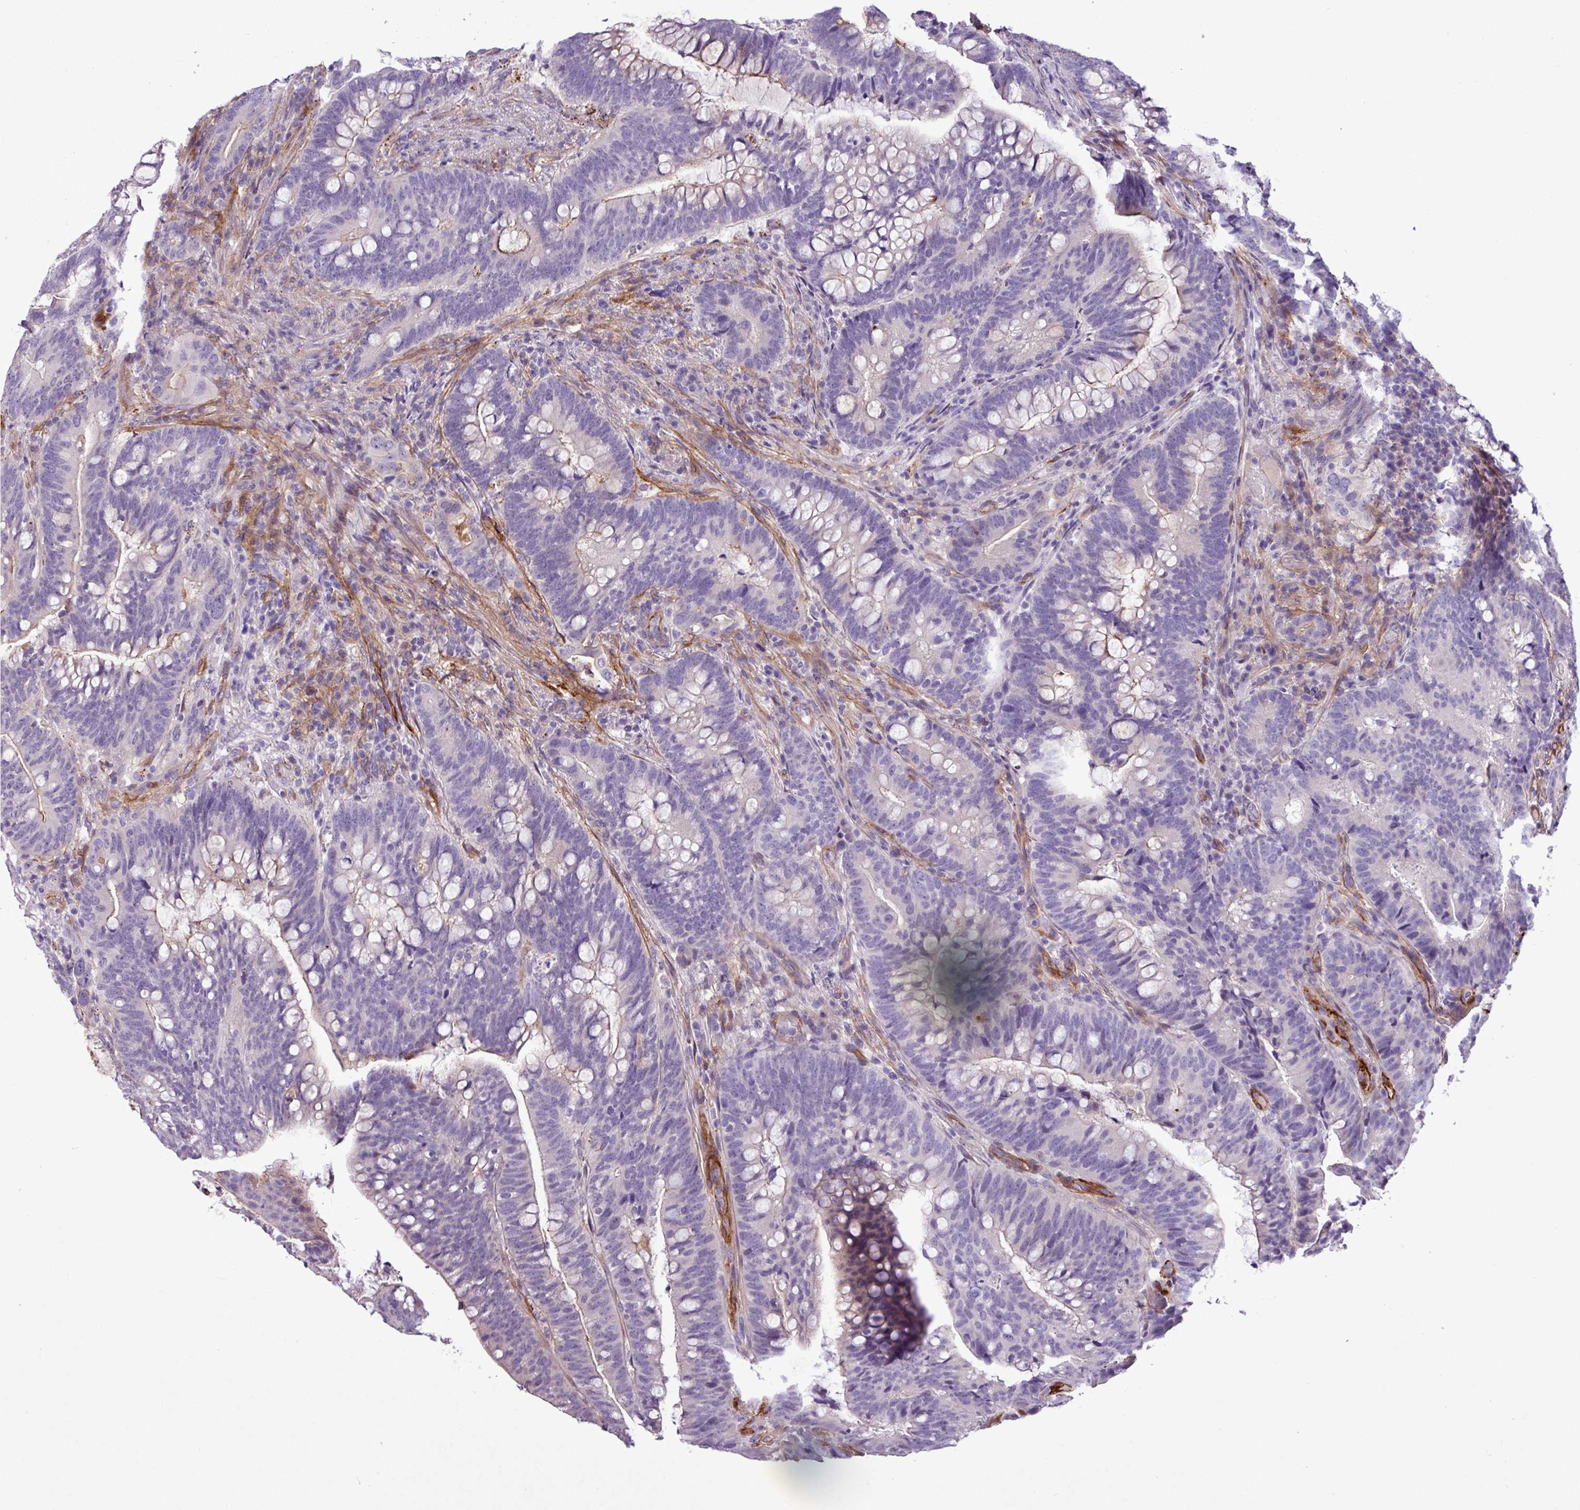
{"staining": {"intensity": "negative", "quantity": "none", "location": "none"}, "tissue": "colorectal cancer", "cell_type": "Tumor cells", "image_type": "cancer", "snomed": [{"axis": "morphology", "description": "Adenocarcinoma, NOS"}, {"axis": "topography", "description": "Colon"}], "caption": "Adenocarcinoma (colorectal) stained for a protein using IHC reveals no staining tumor cells.", "gene": "CD248", "patient": {"sex": "female", "age": 66}}